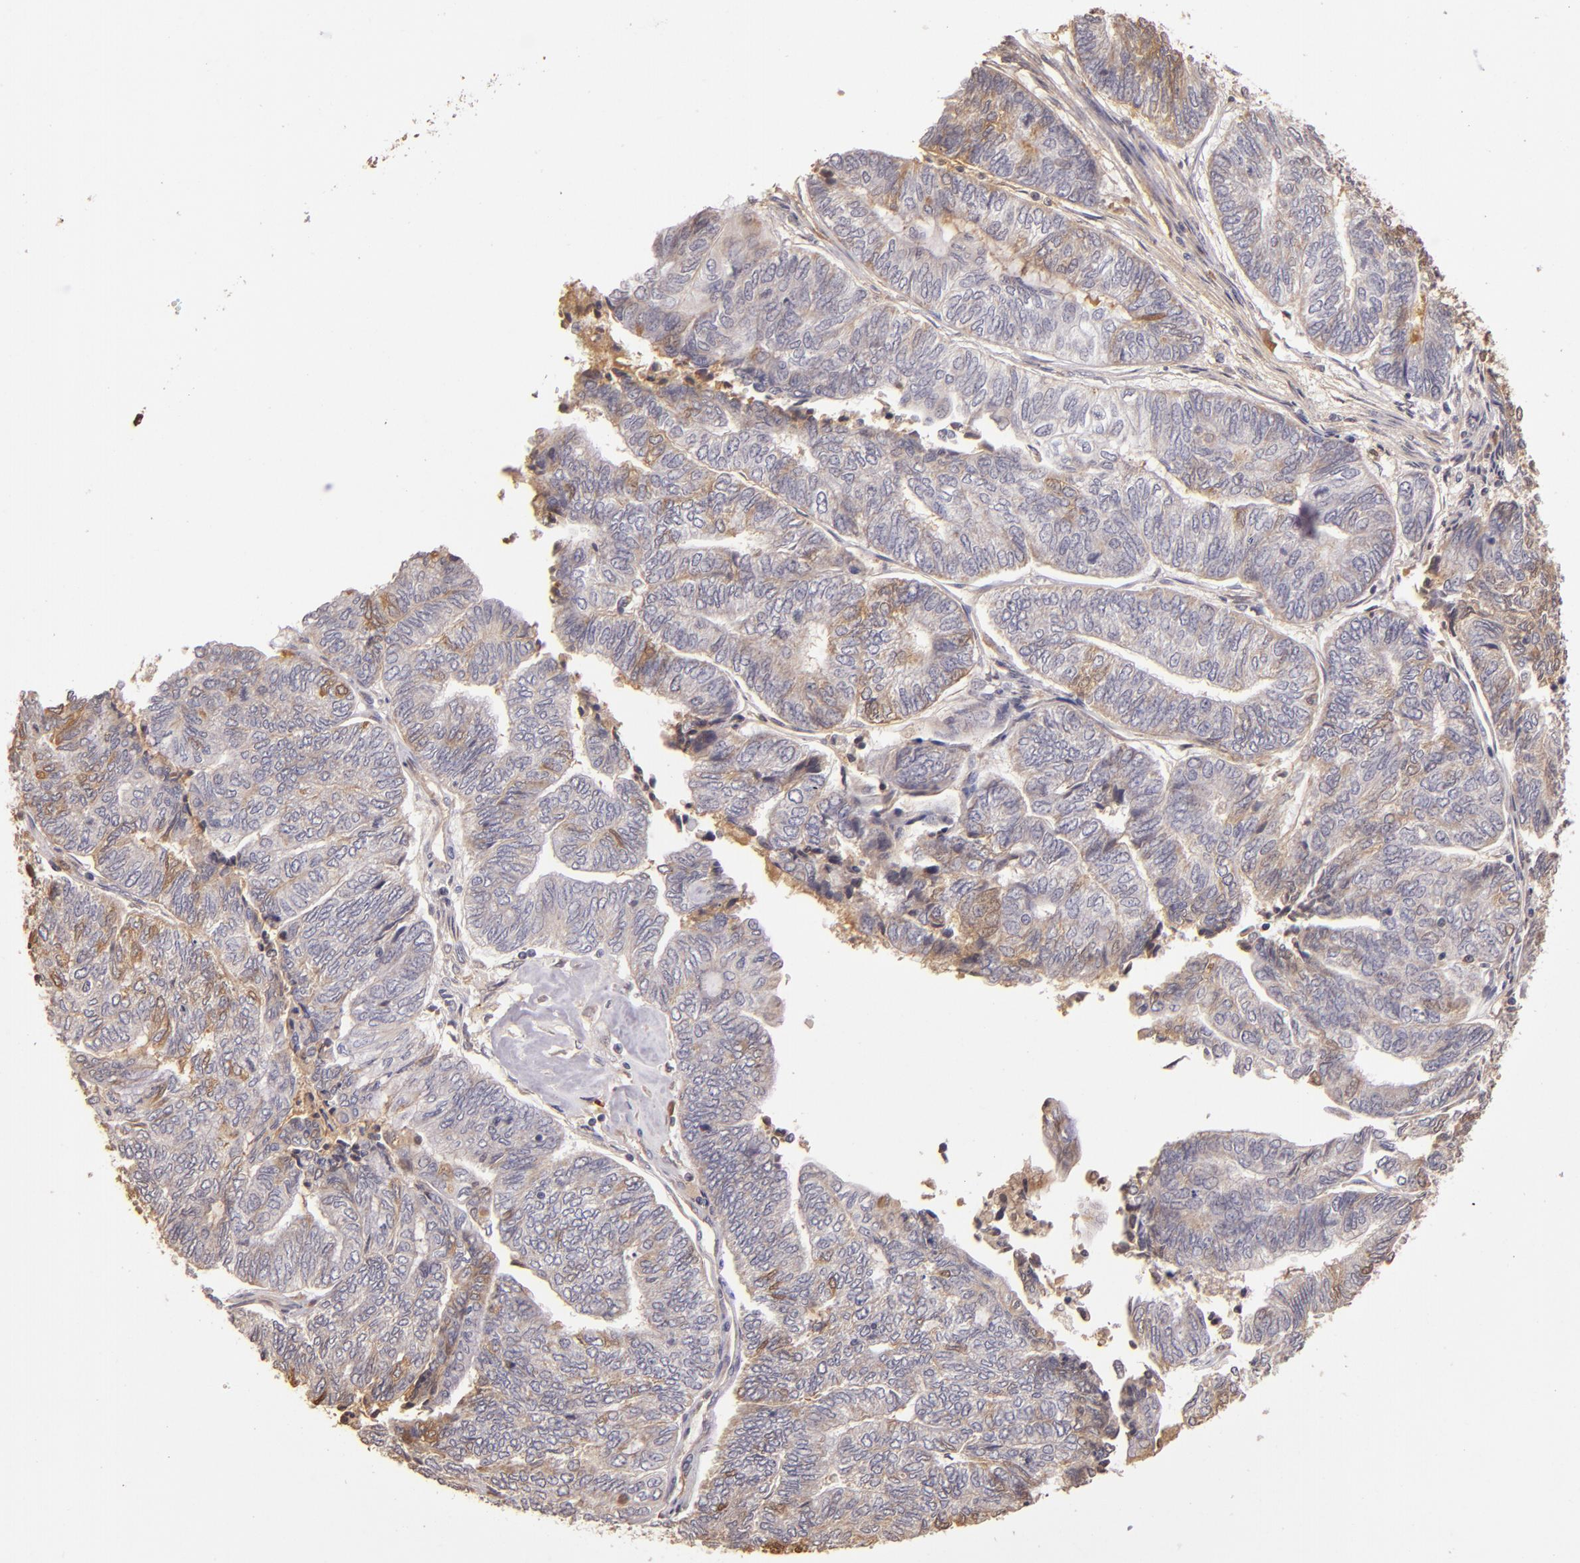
{"staining": {"intensity": "weak", "quantity": "25%-75%", "location": "cytoplasmic/membranous"}, "tissue": "endometrial cancer", "cell_type": "Tumor cells", "image_type": "cancer", "snomed": [{"axis": "morphology", "description": "Adenocarcinoma, NOS"}, {"axis": "topography", "description": "Uterus"}, {"axis": "topography", "description": "Endometrium"}], "caption": "Protein analysis of endometrial cancer tissue reveals weak cytoplasmic/membranous expression in about 25%-75% of tumor cells. The staining was performed using DAB to visualize the protein expression in brown, while the nuclei were stained in blue with hematoxylin (Magnification: 20x).", "gene": "ABL1", "patient": {"sex": "female", "age": 70}}